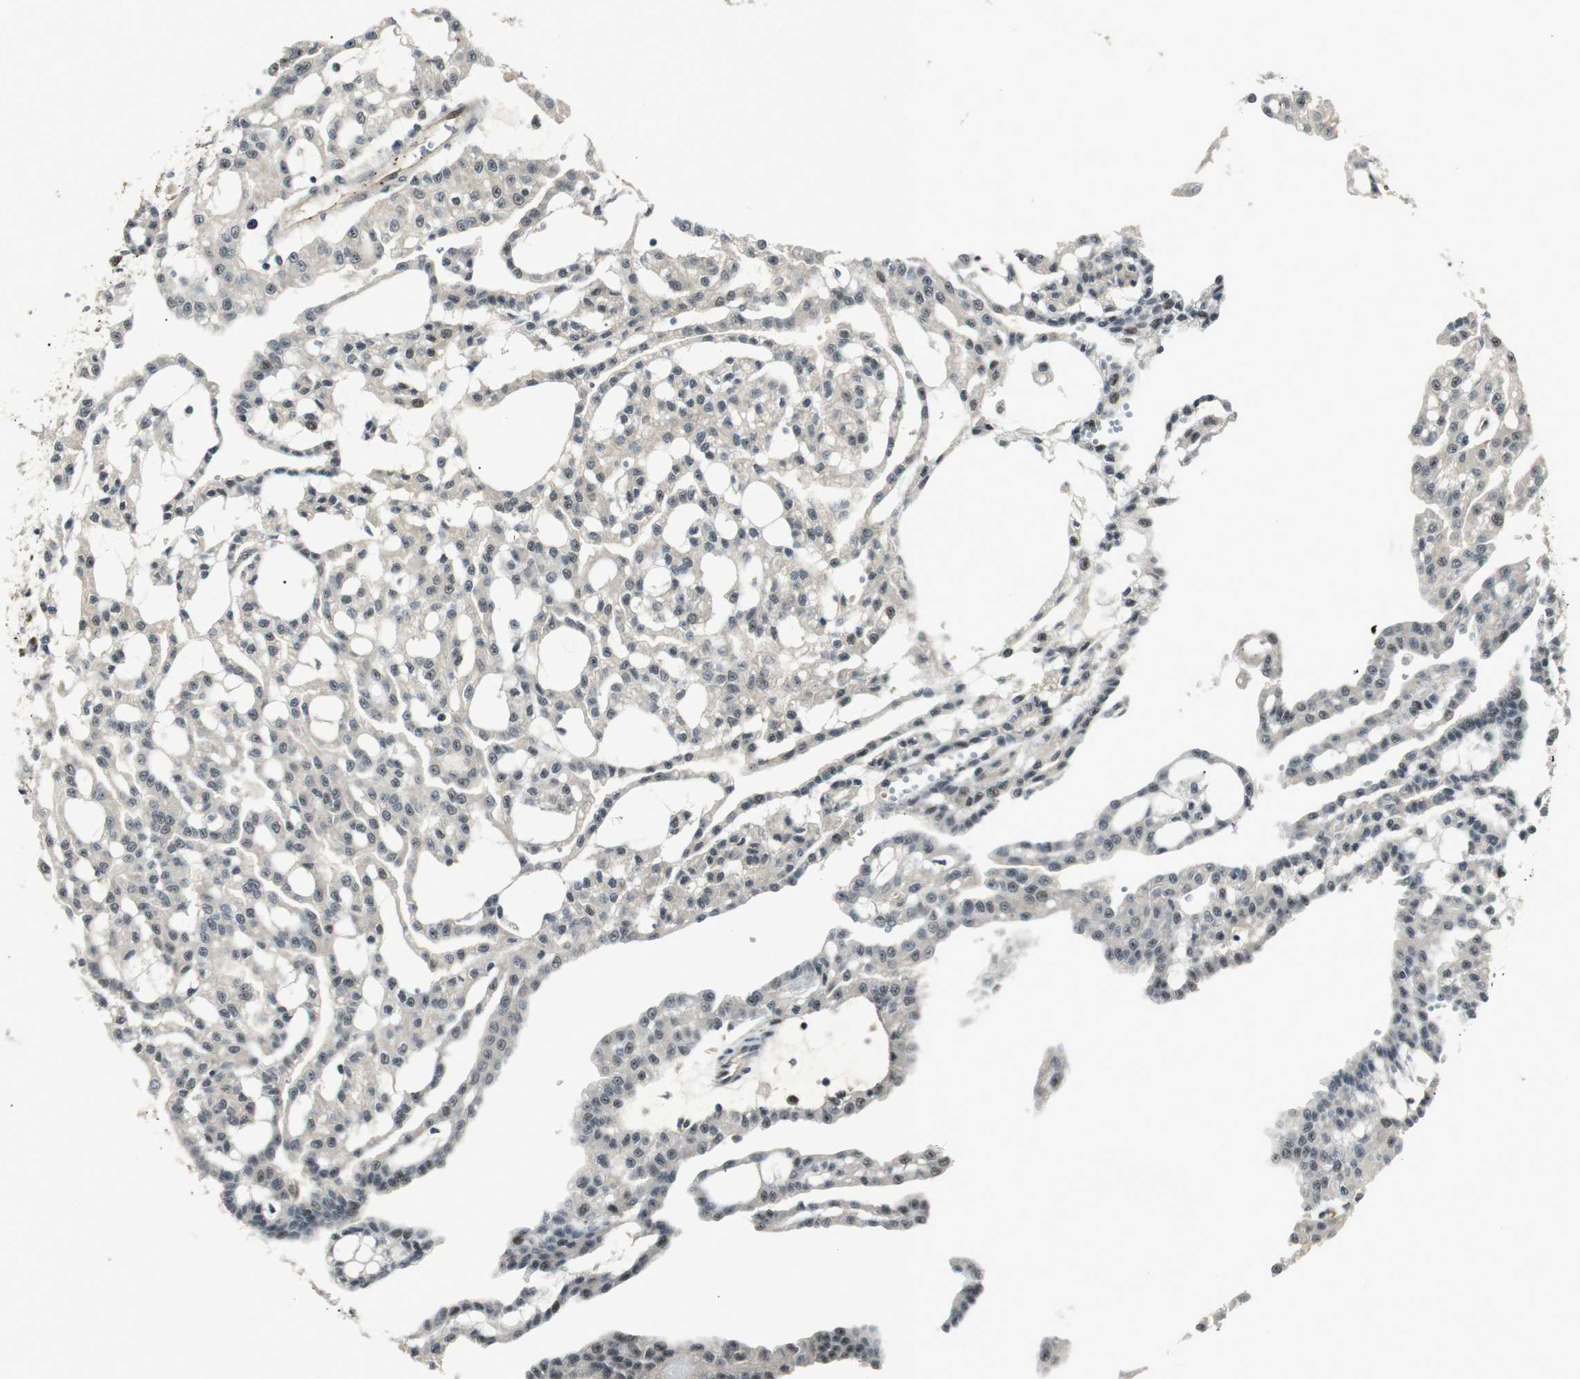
{"staining": {"intensity": "negative", "quantity": "none", "location": "none"}, "tissue": "renal cancer", "cell_type": "Tumor cells", "image_type": "cancer", "snomed": [{"axis": "morphology", "description": "Adenocarcinoma, NOS"}, {"axis": "topography", "description": "Kidney"}], "caption": "This is an immunohistochemistry (IHC) photomicrograph of human adenocarcinoma (renal). There is no positivity in tumor cells.", "gene": "LXN", "patient": {"sex": "male", "age": 63}}